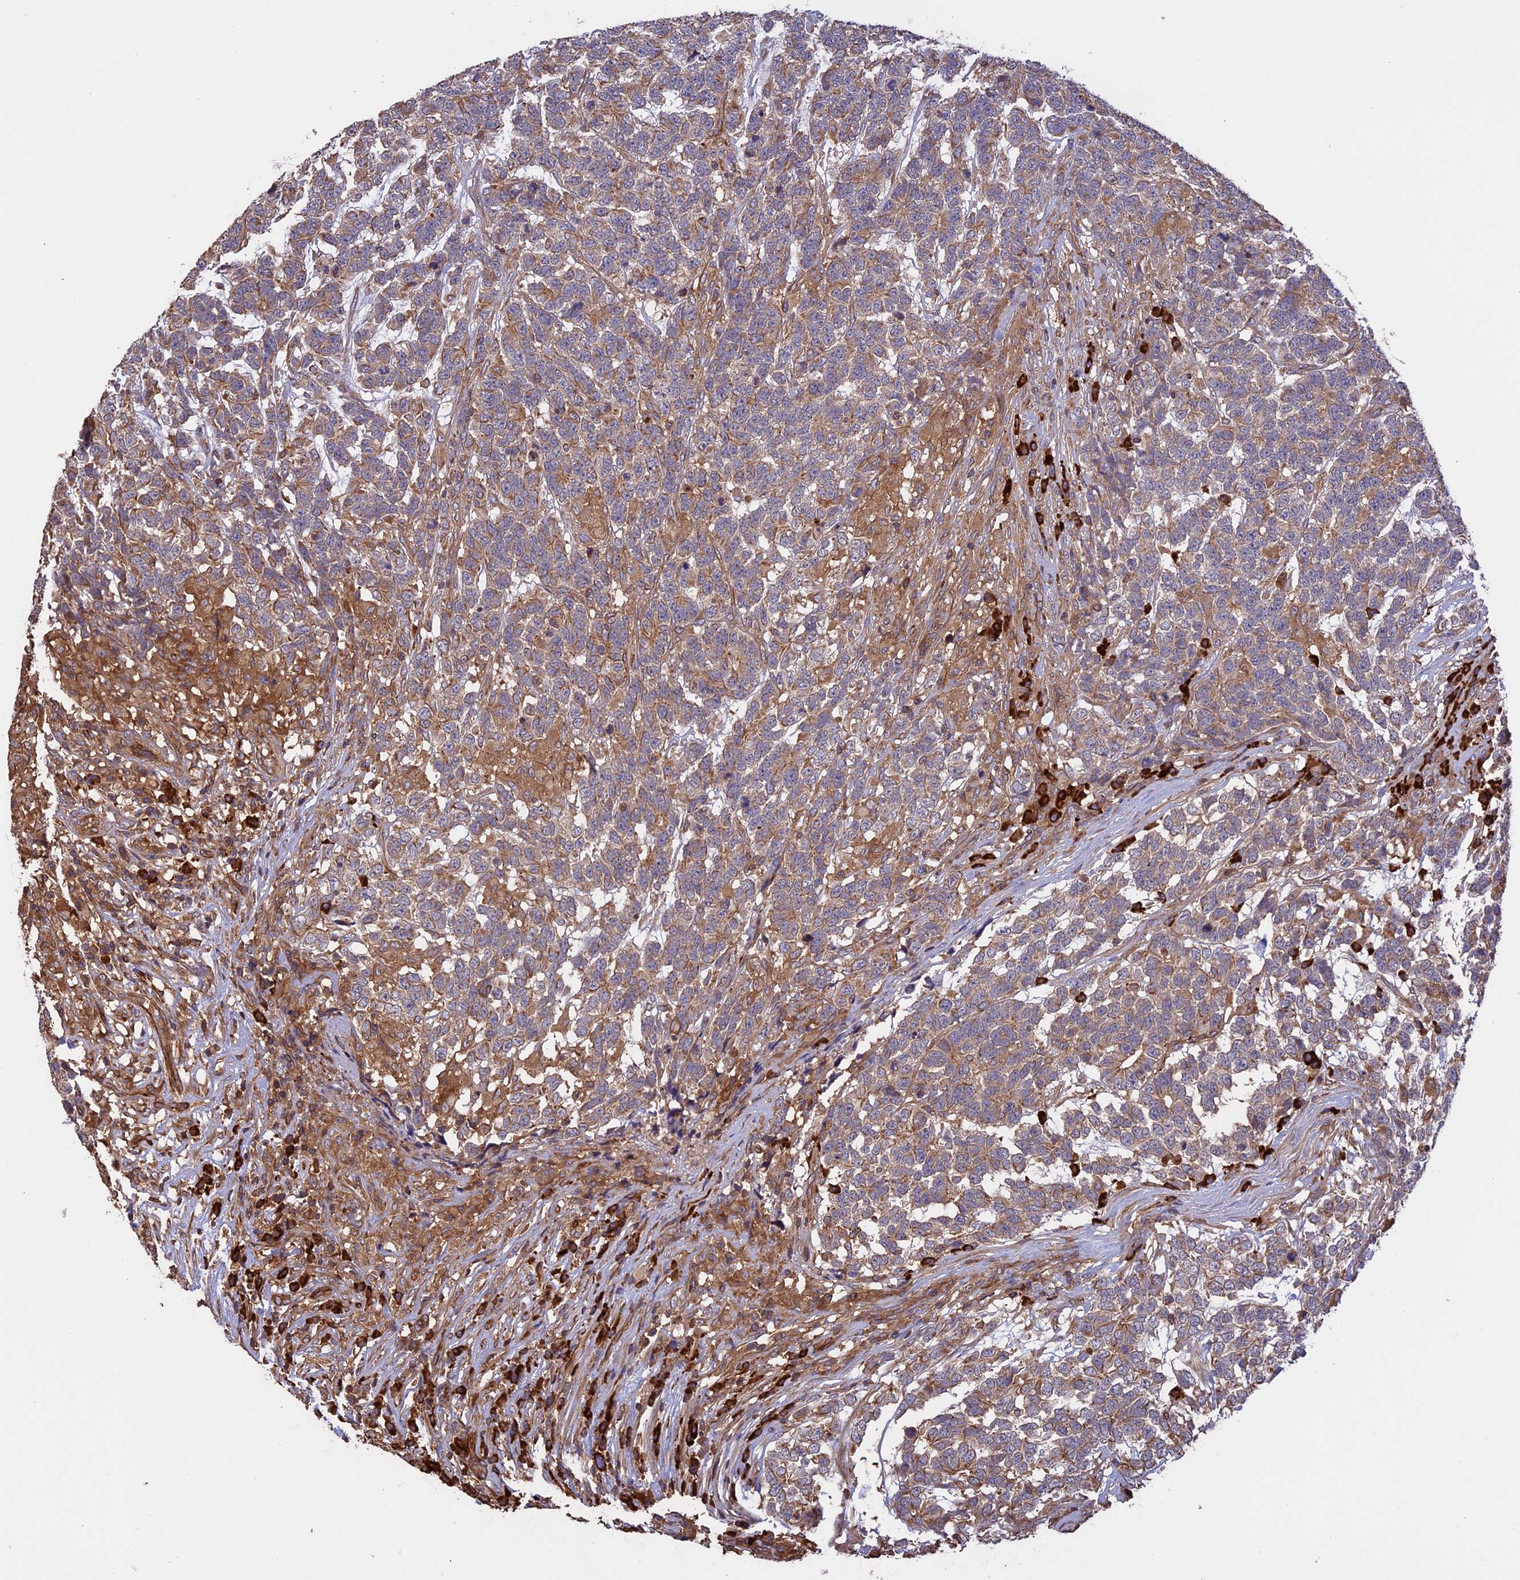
{"staining": {"intensity": "moderate", "quantity": "25%-75%", "location": "cytoplasmic/membranous"}, "tissue": "testis cancer", "cell_type": "Tumor cells", "image_type": "cancer", "snomed": [{"axis": "morphology", "description": "Carcinoma, Embryonal, NOS"}, {"axis": "topography", "description": "Testis"}], "caption": "This is a photomicrograph of IHC staining of embryonal carcinoma (testis), which shows moderate expression in the cytoplasmic/membranous of tumor cells.", "gene": "GAS8", "patient": {"sex": "male", "age": 26}}